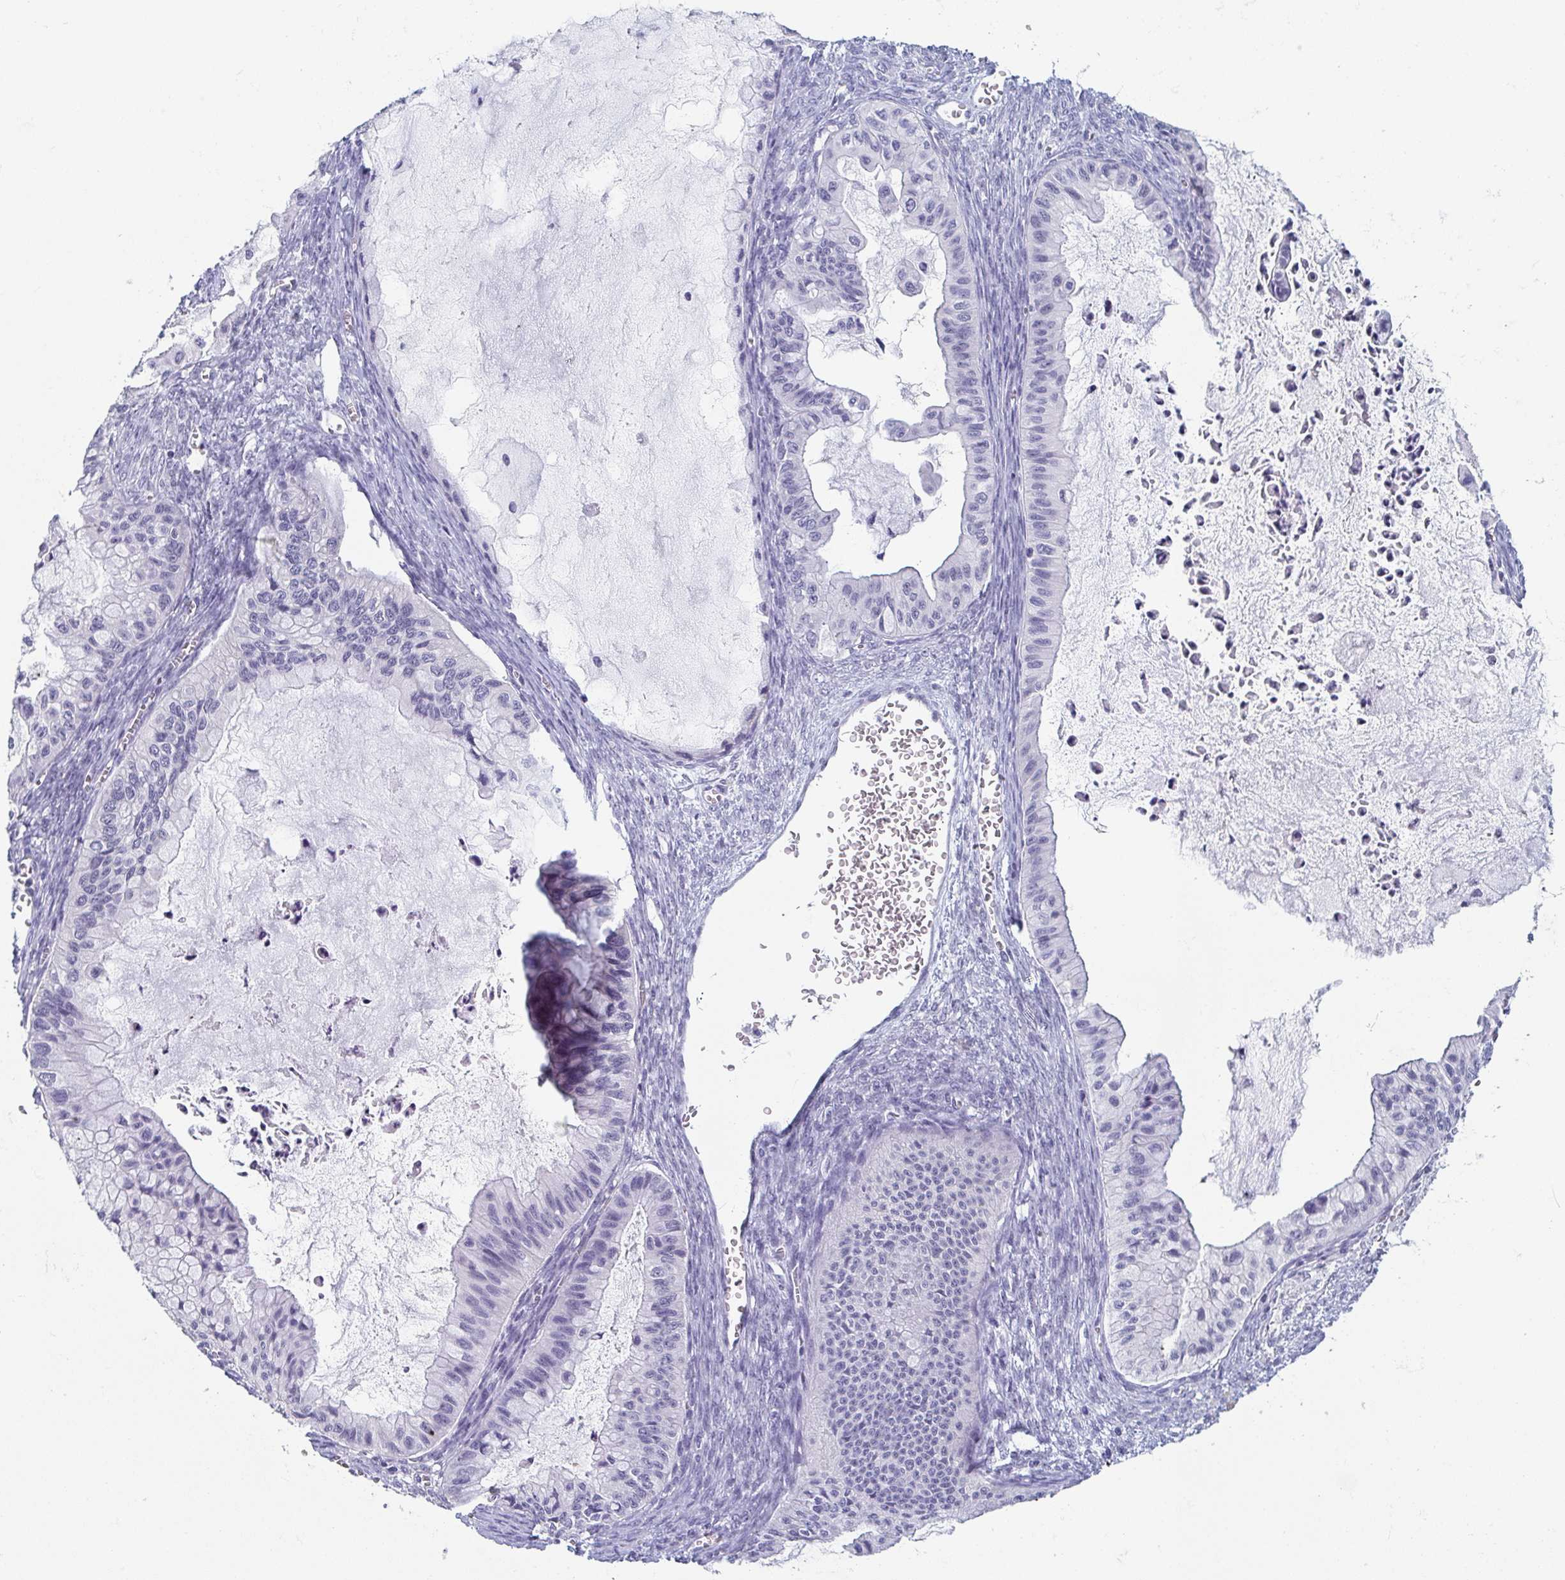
{"staining": {"intensity": "negative", "quantity": "none", "location": "none"}, "tissue": "ovarian cancer", "cell_type": "Tumor cells", "image_type": "cancer", "snomed": [{"axis": "morphology", "description": "Cystadenocarcinoma, mucinous, NOS"}, {"axis": "topography", "description": "Ovary"}], "caption": "Micrograph shows no protein positivity in tumor cells of ovarian cancer (mucinous cystadenocarcinoma) tissue.", "gene": "ITLN1", "patient": {"sex": "female", "age": 72}}